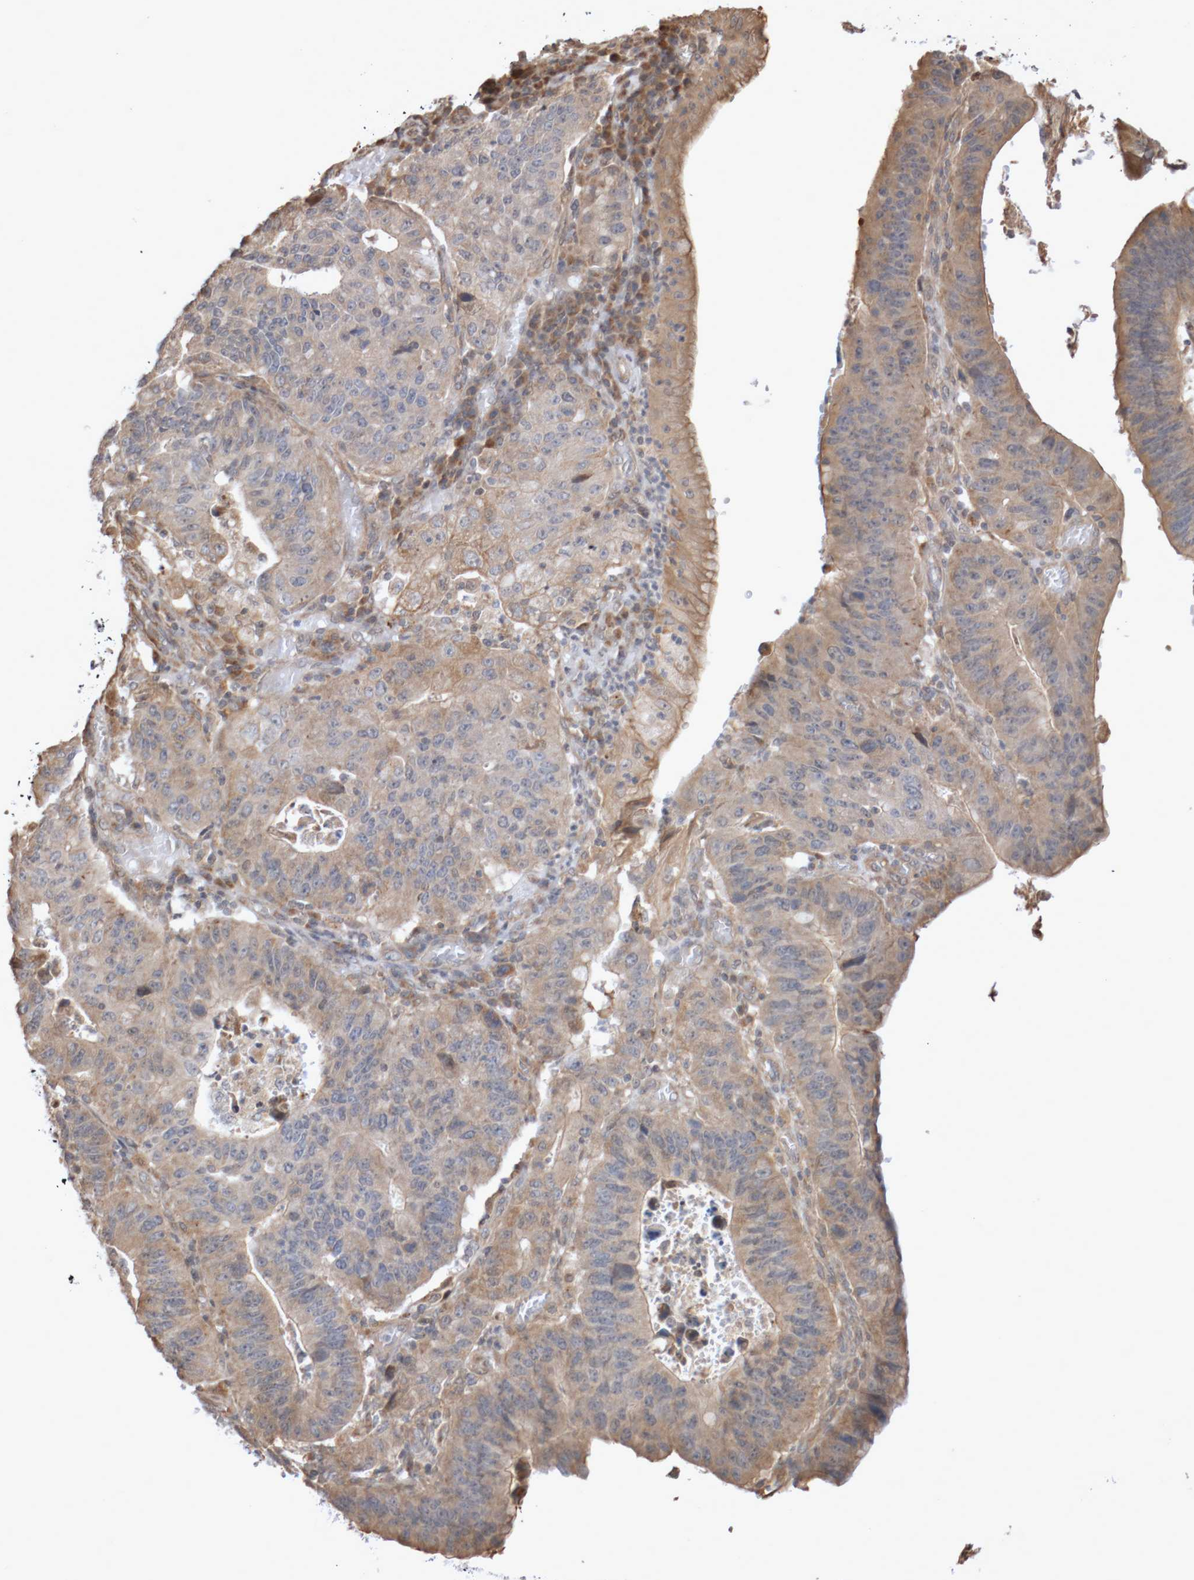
{"staining": {"intensity": "weak", "quantity": "25%-75%", "location": "cytoplasmic/membranous"}, "tissue": "stomach cancer", "cell_type": "Tumor cells", "image_type": "cancer", "snomed": [{"axis": "morphology", "description": "Adenocarcinoma, NOS"}, {"axis": "topography", "description": "Stomach"}], "caption": "Stomach adenocarcinoma stained for a protein exhibits weak cytoplasmic/membranous positivity in tumor cells.", "gene": "DPH7", "patient": {"sex": "male", "age": 59}}